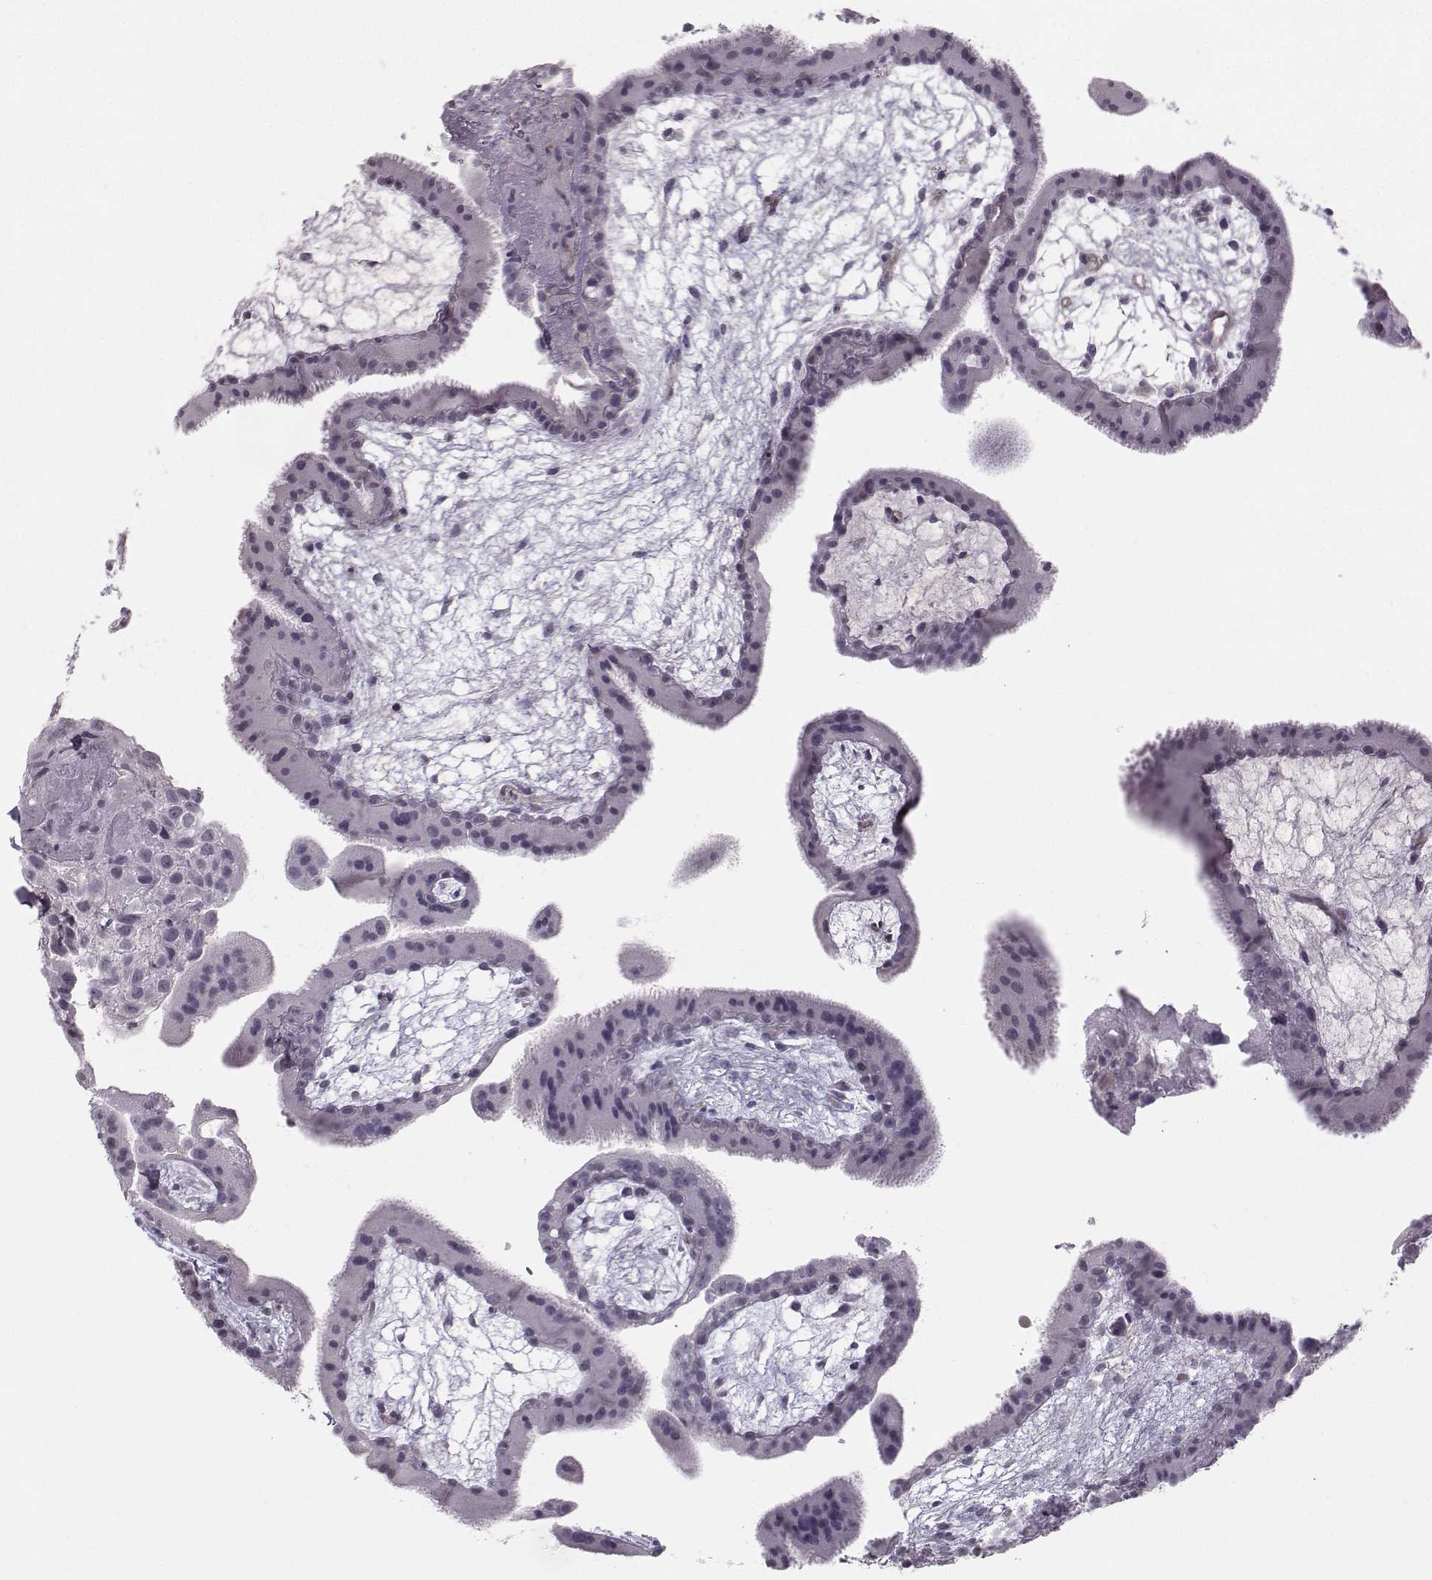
{"staining": {"intensity": "negative", "quantity": "none", "location": "none"}, "tissue": "placenta", "cell_type": "Decidual cells", "image_type": "normal", "snomed": [{"axis": "morphology", "description": "Normal tissue, NOS"}, {"axis": "topography", "description": "Placenta"}], "caption": "Immunohistochemistry (IHC) micrograph of normal placenta stained for a protein (brown), which shows no expression in decidual cells.", "gene": "MAST1", "patient": {"sex": "female", "age": 19}}